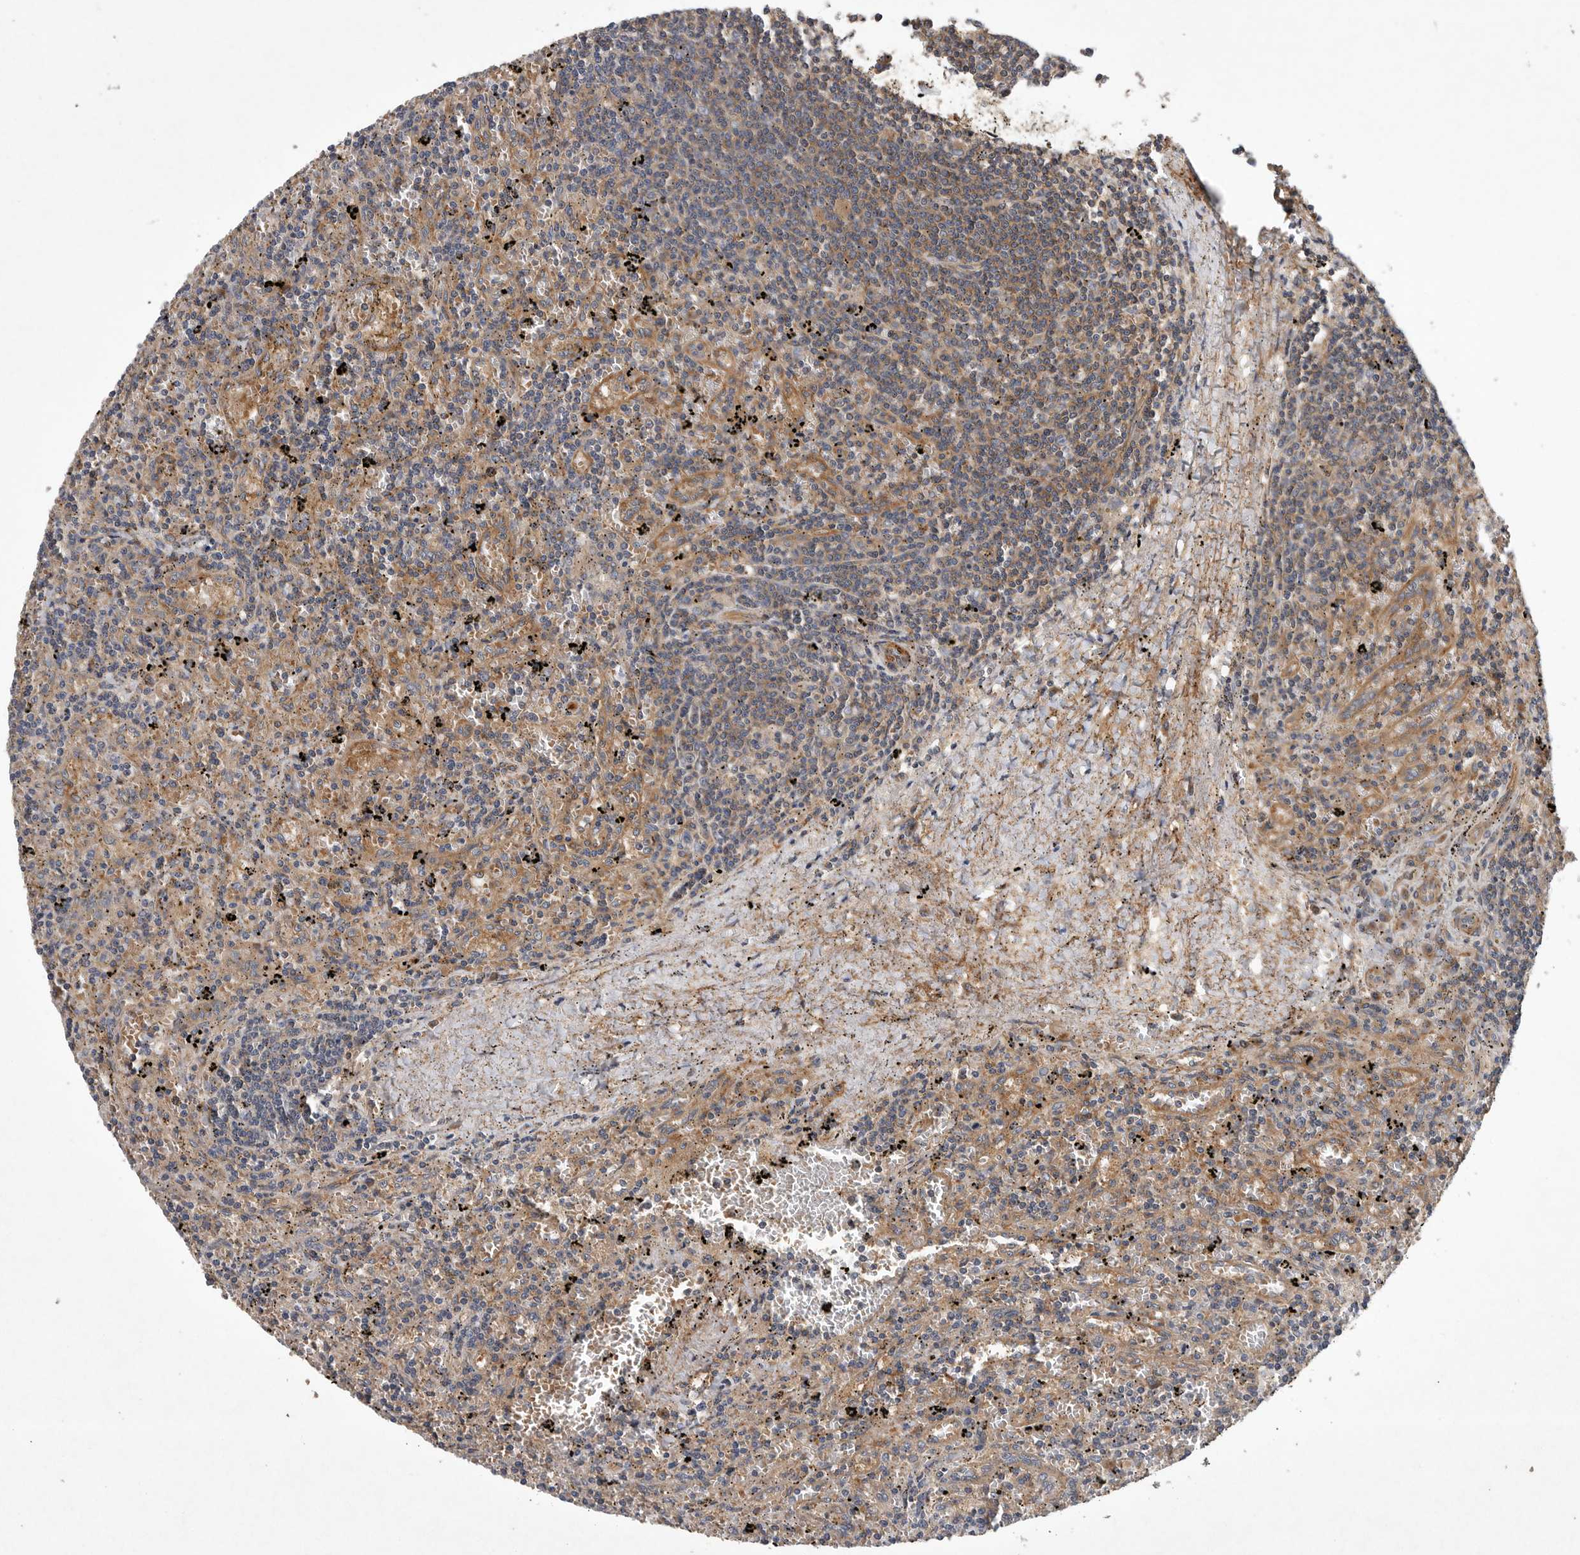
{"staining": {"intensity": "weak", "quantity": "25%-75%", "location": "cytoplasmic/membranous"}, "tissue": "lymphoma", "cell_type": "Tumor cells", "image_type": "cancer", "snomed": [{"axis": "morphology", "description": "Malignant lymphoma, non-Hodgkin's type, Low grade"}, {"axis": "topography", "description": "Spleen"}], "caption": "An image of lymphoma stained for a protein reveals weak cytoplasmic/membranous brown staining in tumor cells.", "gene": "OXR1", "patient": {"sex": "male", "age": 76}}